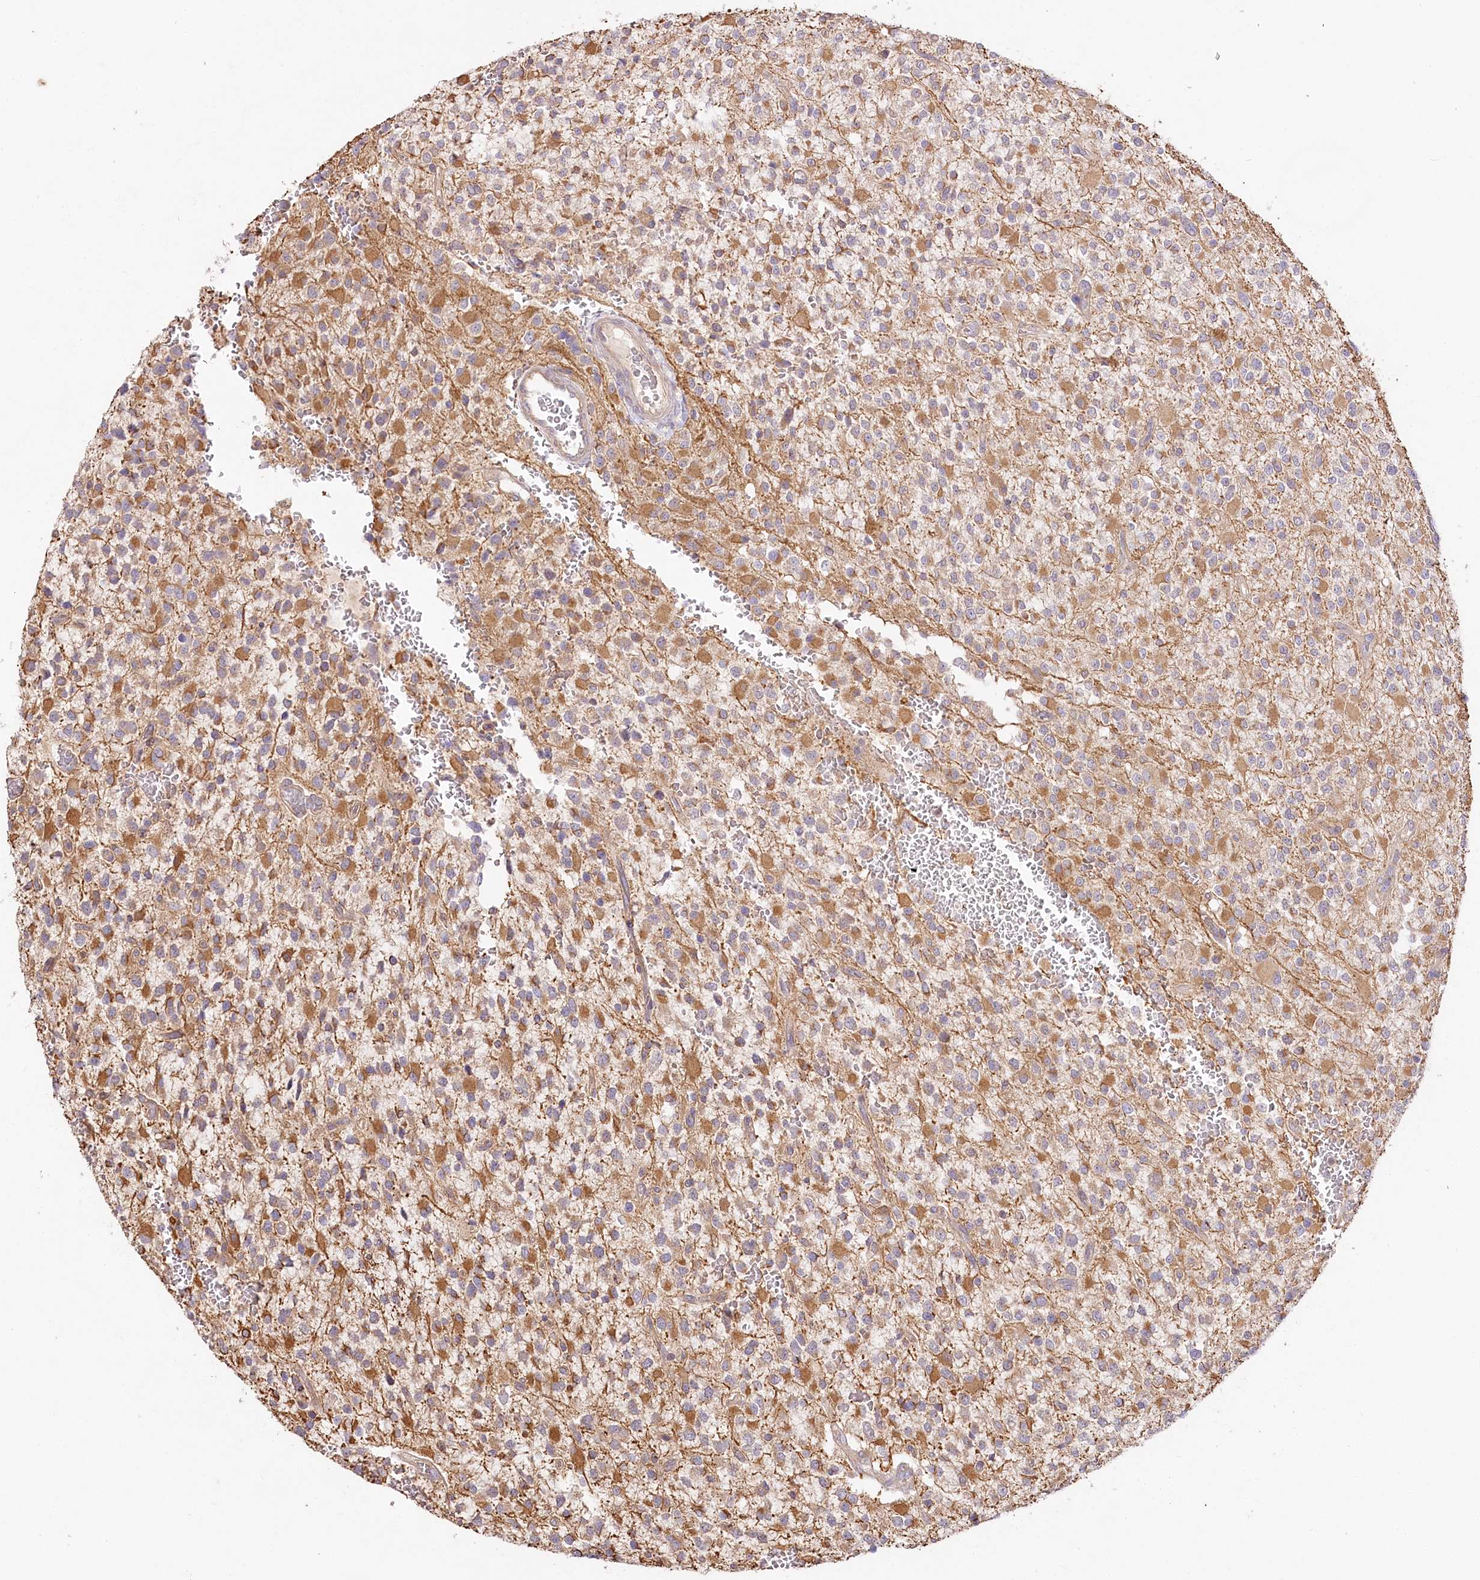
{"staining": {"intensity": "moderate", "quantity": "25%-75%", "location": "cytoplasmic/membranous"}, "tissue": "glioma", "cell_type": "Tumor cells", "image_type": "cancer", "snomed": [{"axis": "morphology", "description": "Glioma, malignant, High grade"}, {"axis": "topography", "description": "Brain"}], "caption": "A micrograph showing moderate cytoplasmic/membranous expression in approximately 25%-75% of tumor cells in glioma, as visualized by brown immunohistochemical staining.", "gene": "PYROXD1", "patient": {"sex": "male", "age": 34}}